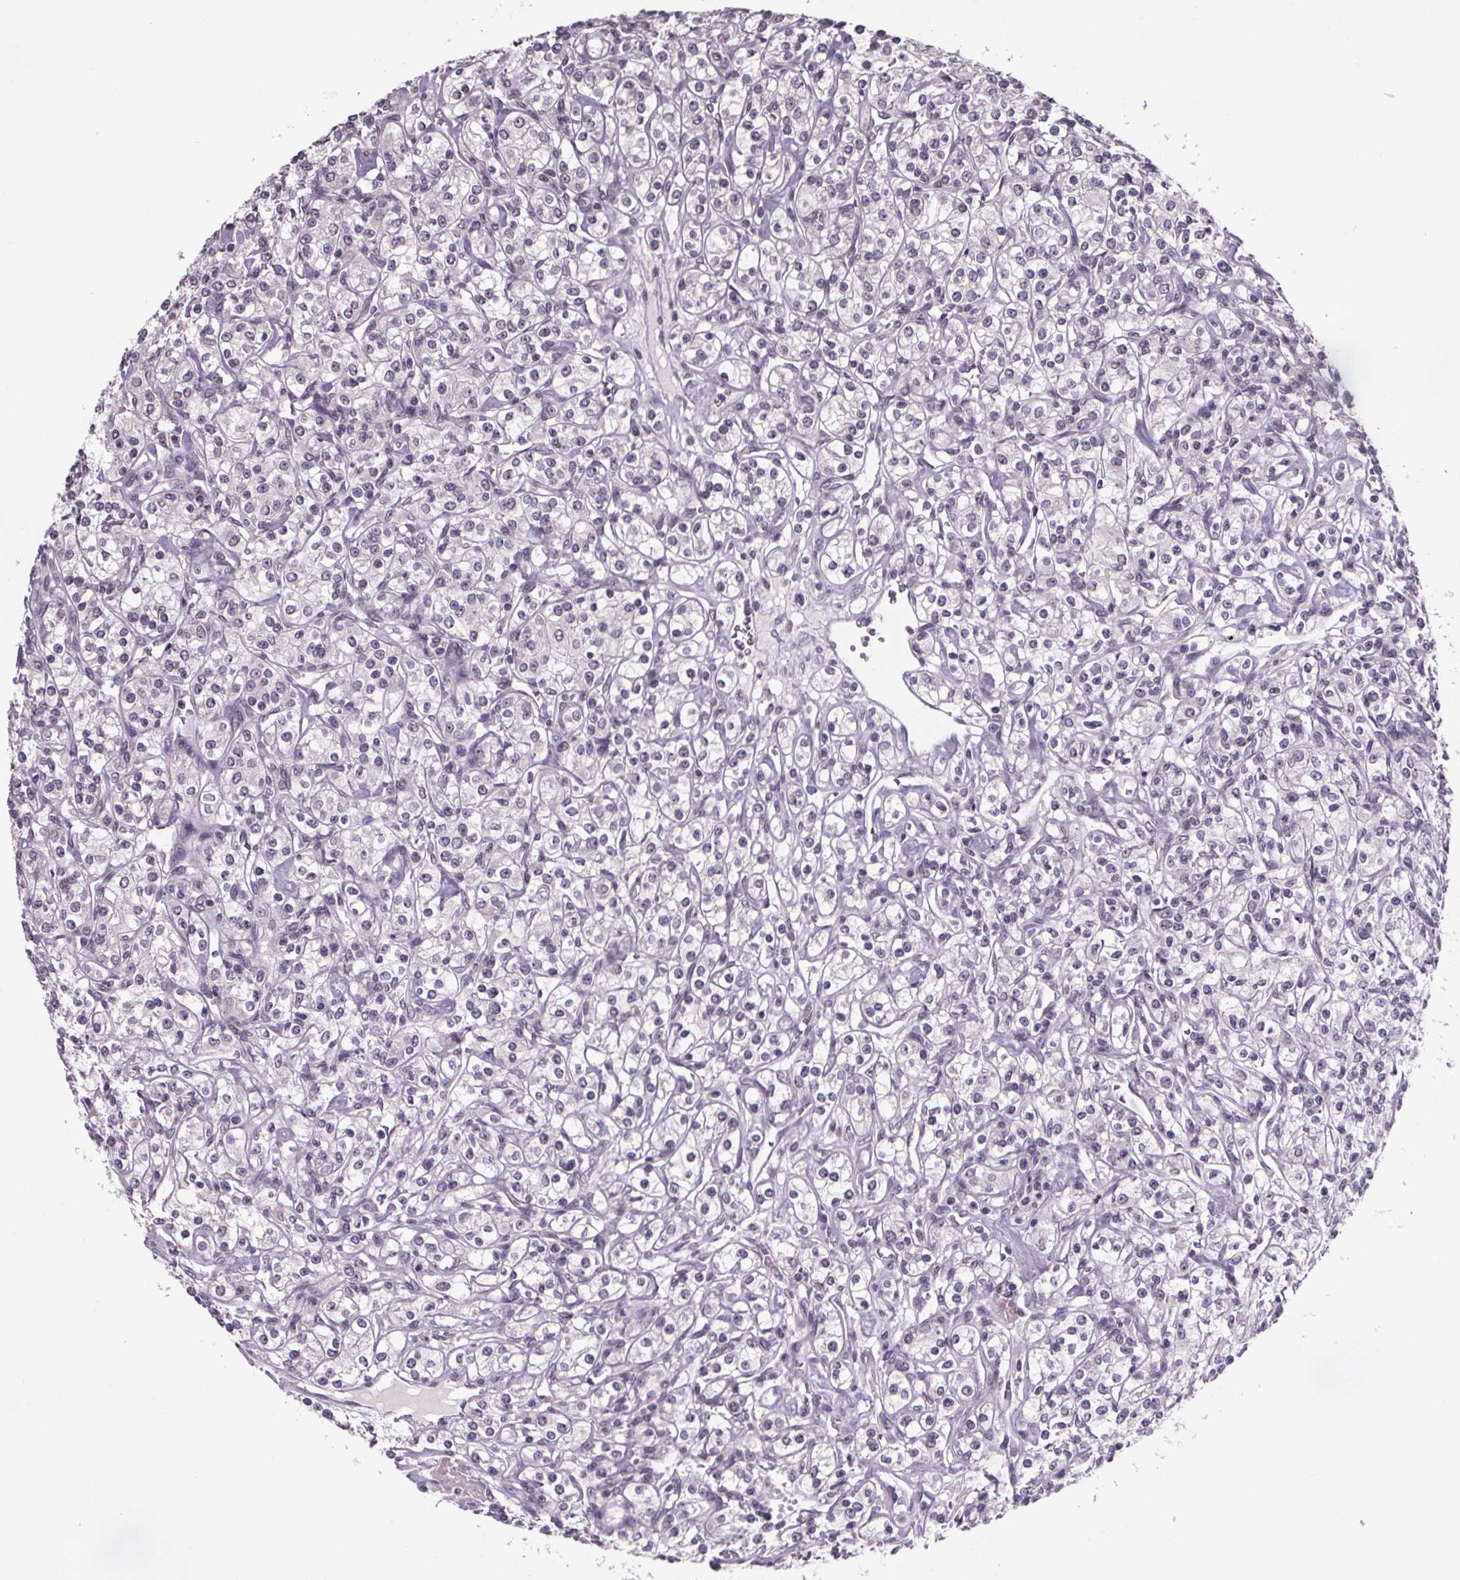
{"staining": {"intensity": "negative", "quantity": "none", "location": "none"}, "tissue": "renal cancer", "cell_type": "Tumor cells", "image_type": "cancer", "snomed": [{"axis": "morphology", "description": "Adenocarcinoma, NOS"}, {"axis": "topography", "description": "Kidney"}], "caption": "A high-resolution micrograph shows immunohistochemistry (IHC) staining of adenocarcinoma (renal), which reveals no significant staining in tumor cells.", "gene": "NKX6-1", "patient": {"sex": "male", "age": 77}}